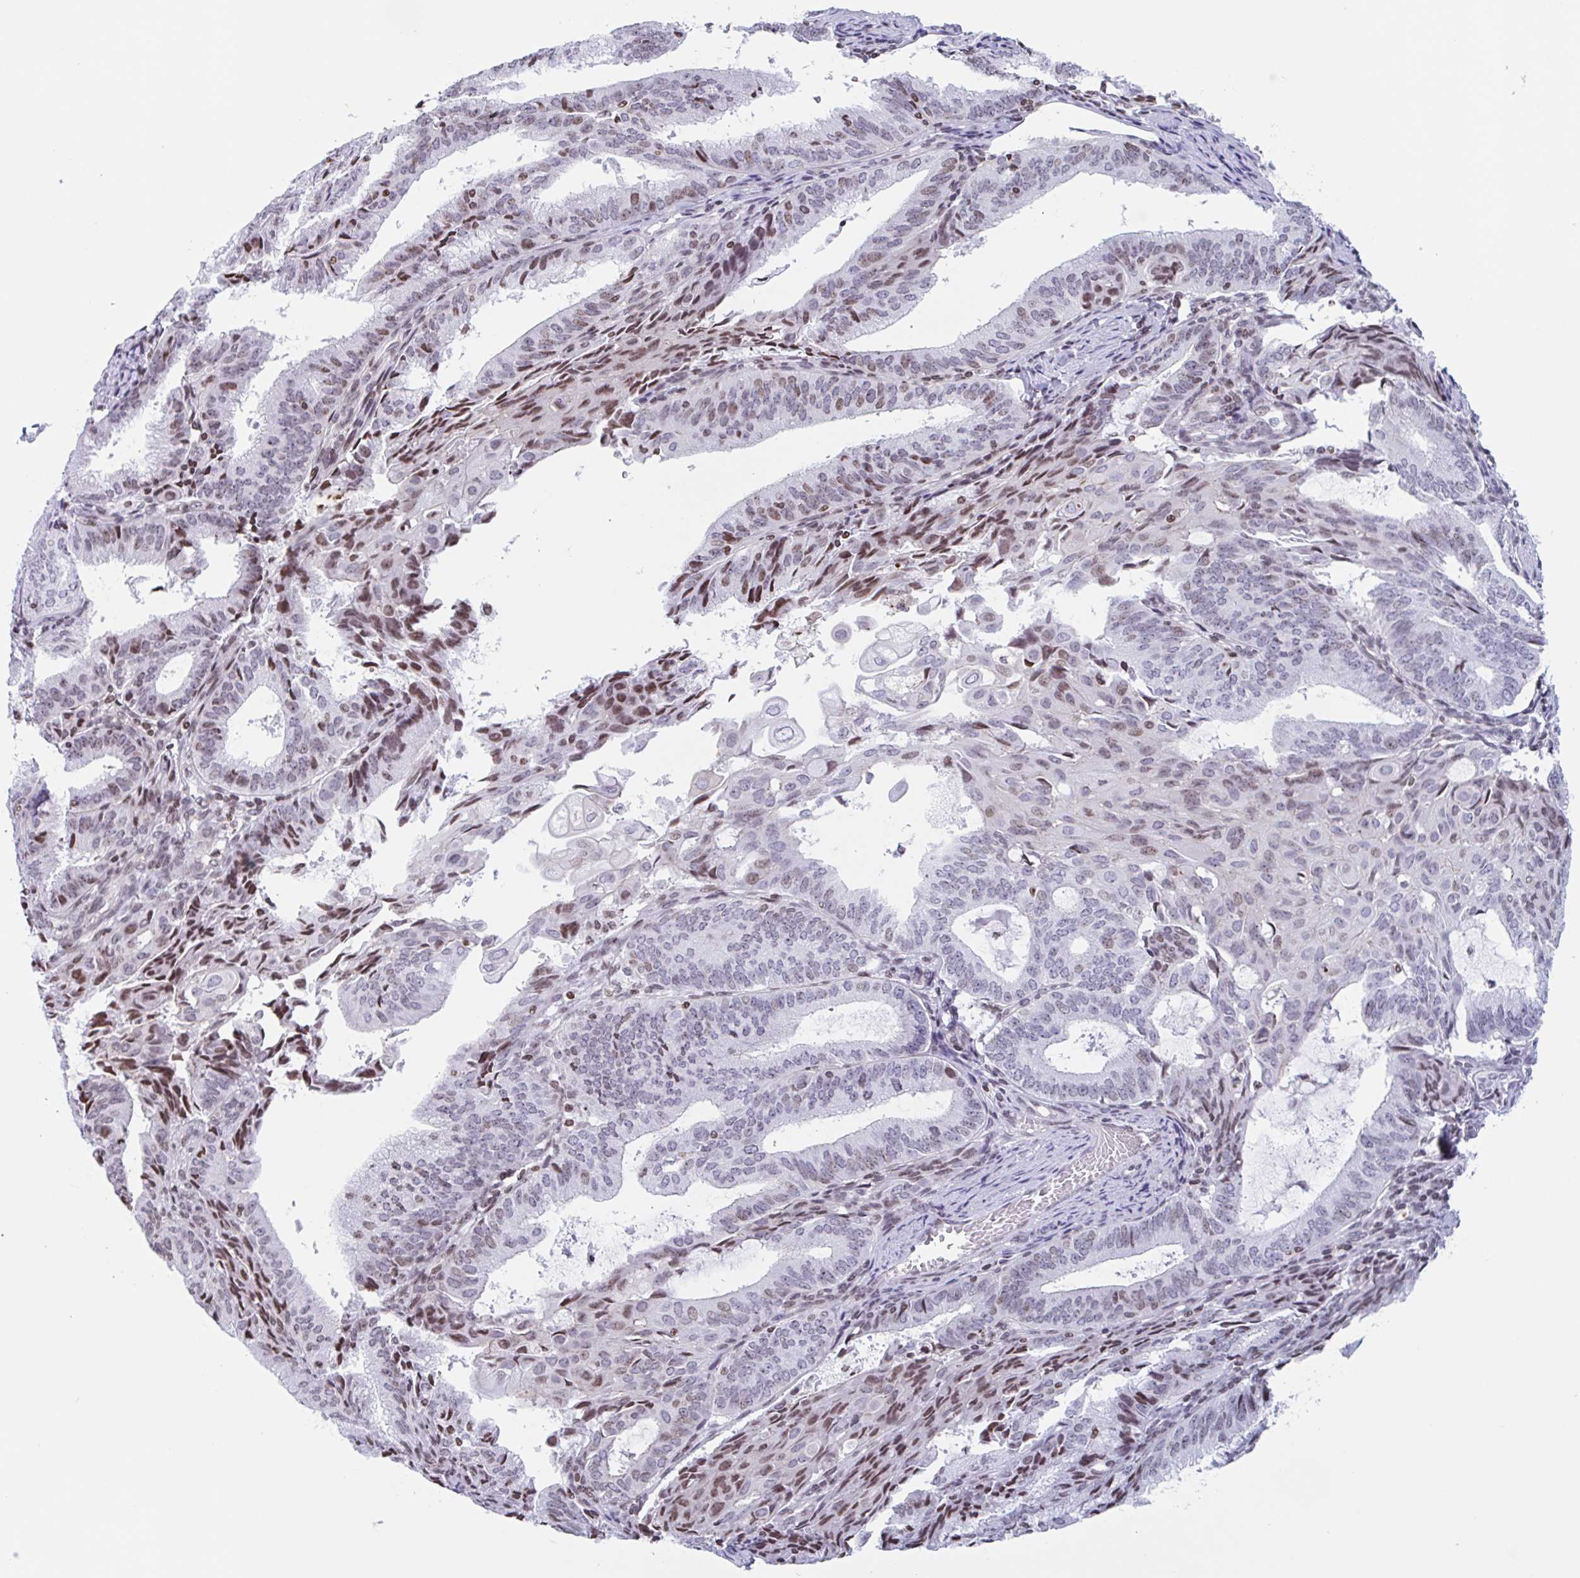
{"staining": {"intensity": "moderate", "quantity": "25%-75%", "location": "nuclear"}, "tissue": "endometrial cancer", "cell_type": "Tumor cells", "image_type": "cancer", "snomed": [{"axis": "morphology", "description": "Adenocarcinoma, NOS"}, {"axis": "topography", "description": "Endometrium"}], "caption": "A micrograph of human endometrial adenocarcinoma stained for a protein reveals moderate nuclear brown staining in tumor cells.", "gene": "NOL6", "patient": {"sex": "female", "age": 49}}